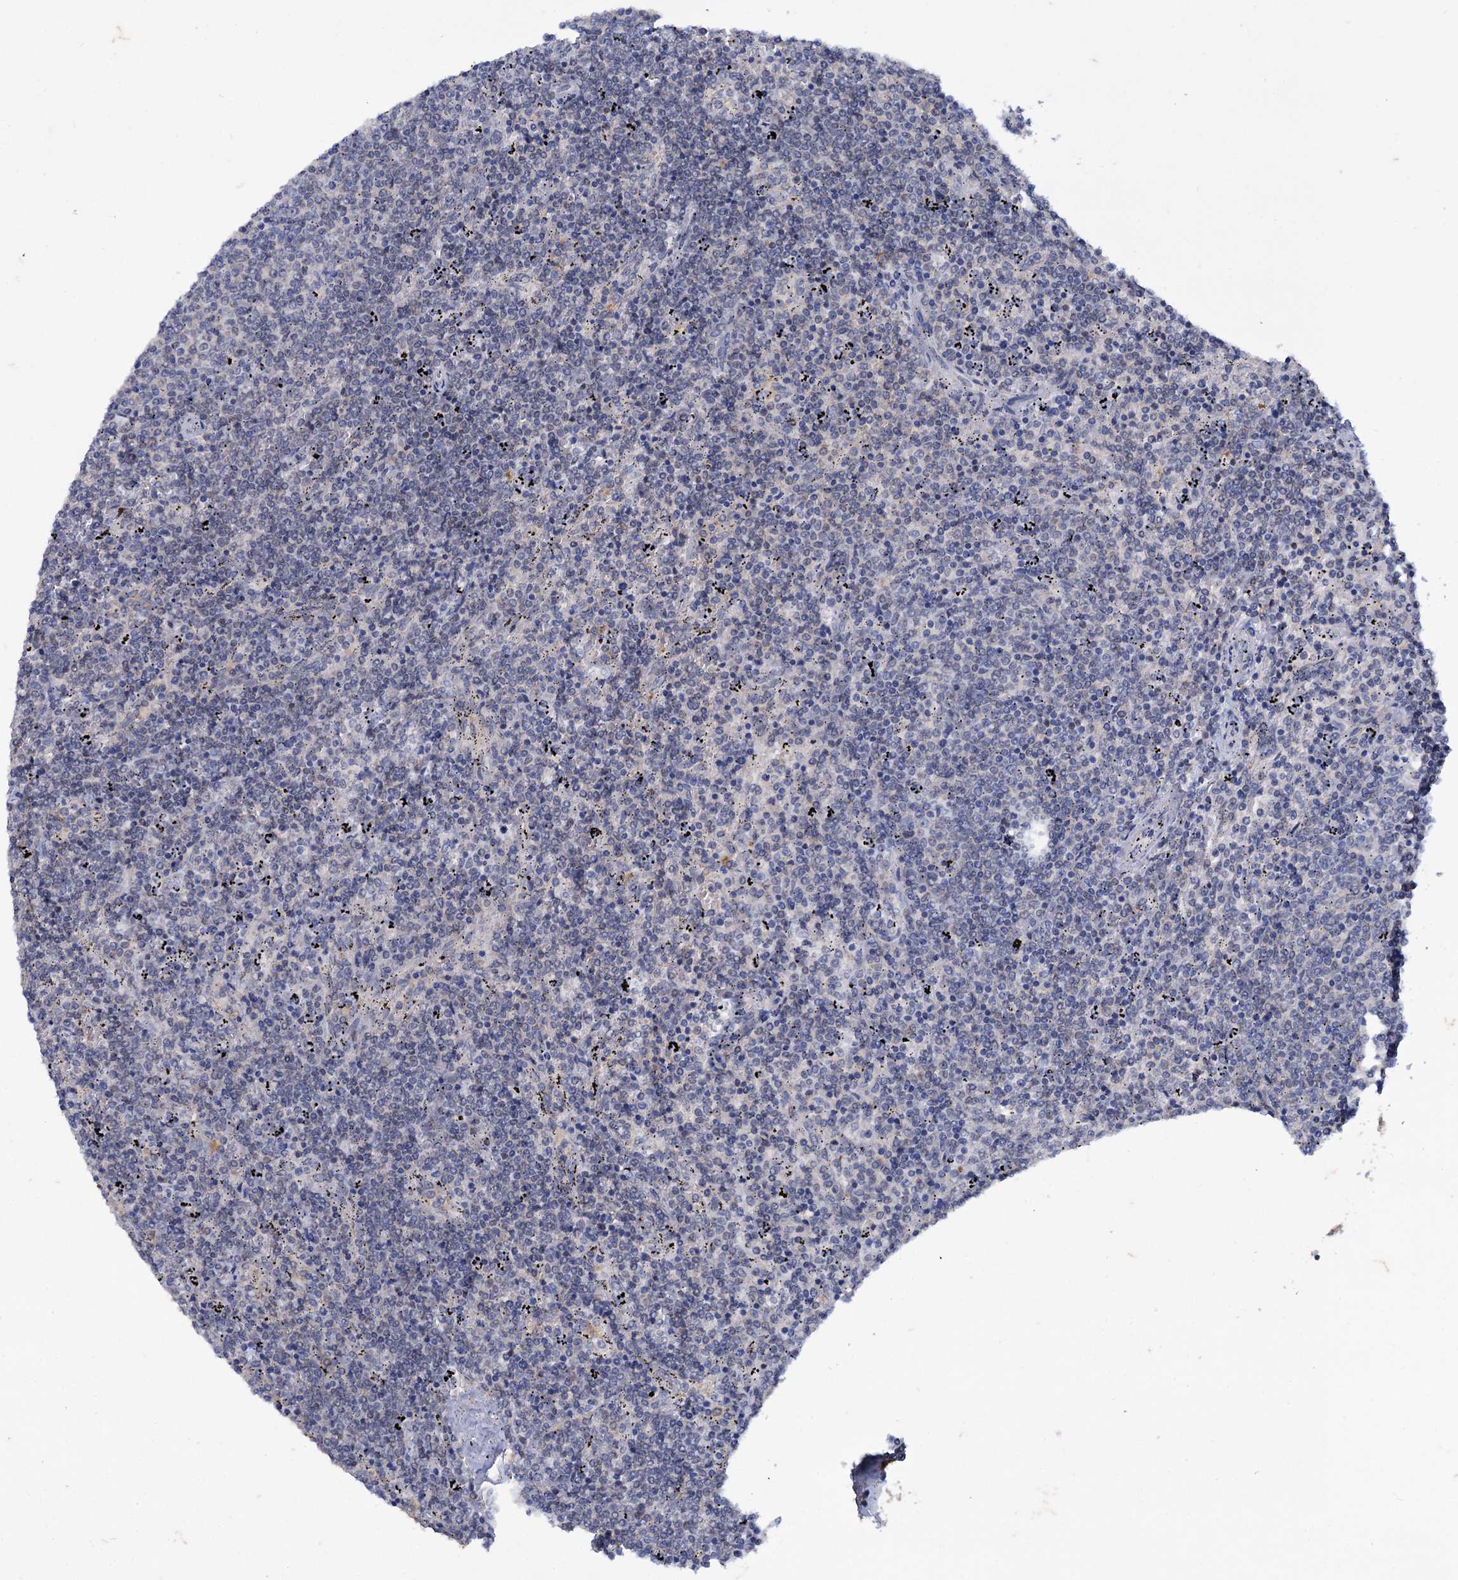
{"staining": {"intensity": "negative", "quantity": "none", "location": "none"}, "tissue": "lymphoma", "cell_type": "Tumor cells", "image_type": "cancer", "snomed": [{"axis": "morphology", "description": "Malignant lymphoma, non-Hodgkin's type, Low grade"}, {"axis": "topography", "description": "Spleen"}], "caption": "This histopathology image is of low-grade malignant lymphoma, non-Hodgkin's type stained with immunohistochemistry (IHC) to label a protein in brown with the nuclei are counter-stained blue. There is no expression in tumor cells. (DAB immunohistochemistry (IHC), high magnification).", "gene": "MID1IP1", "patient": {"sex": "female", "age": 50}}